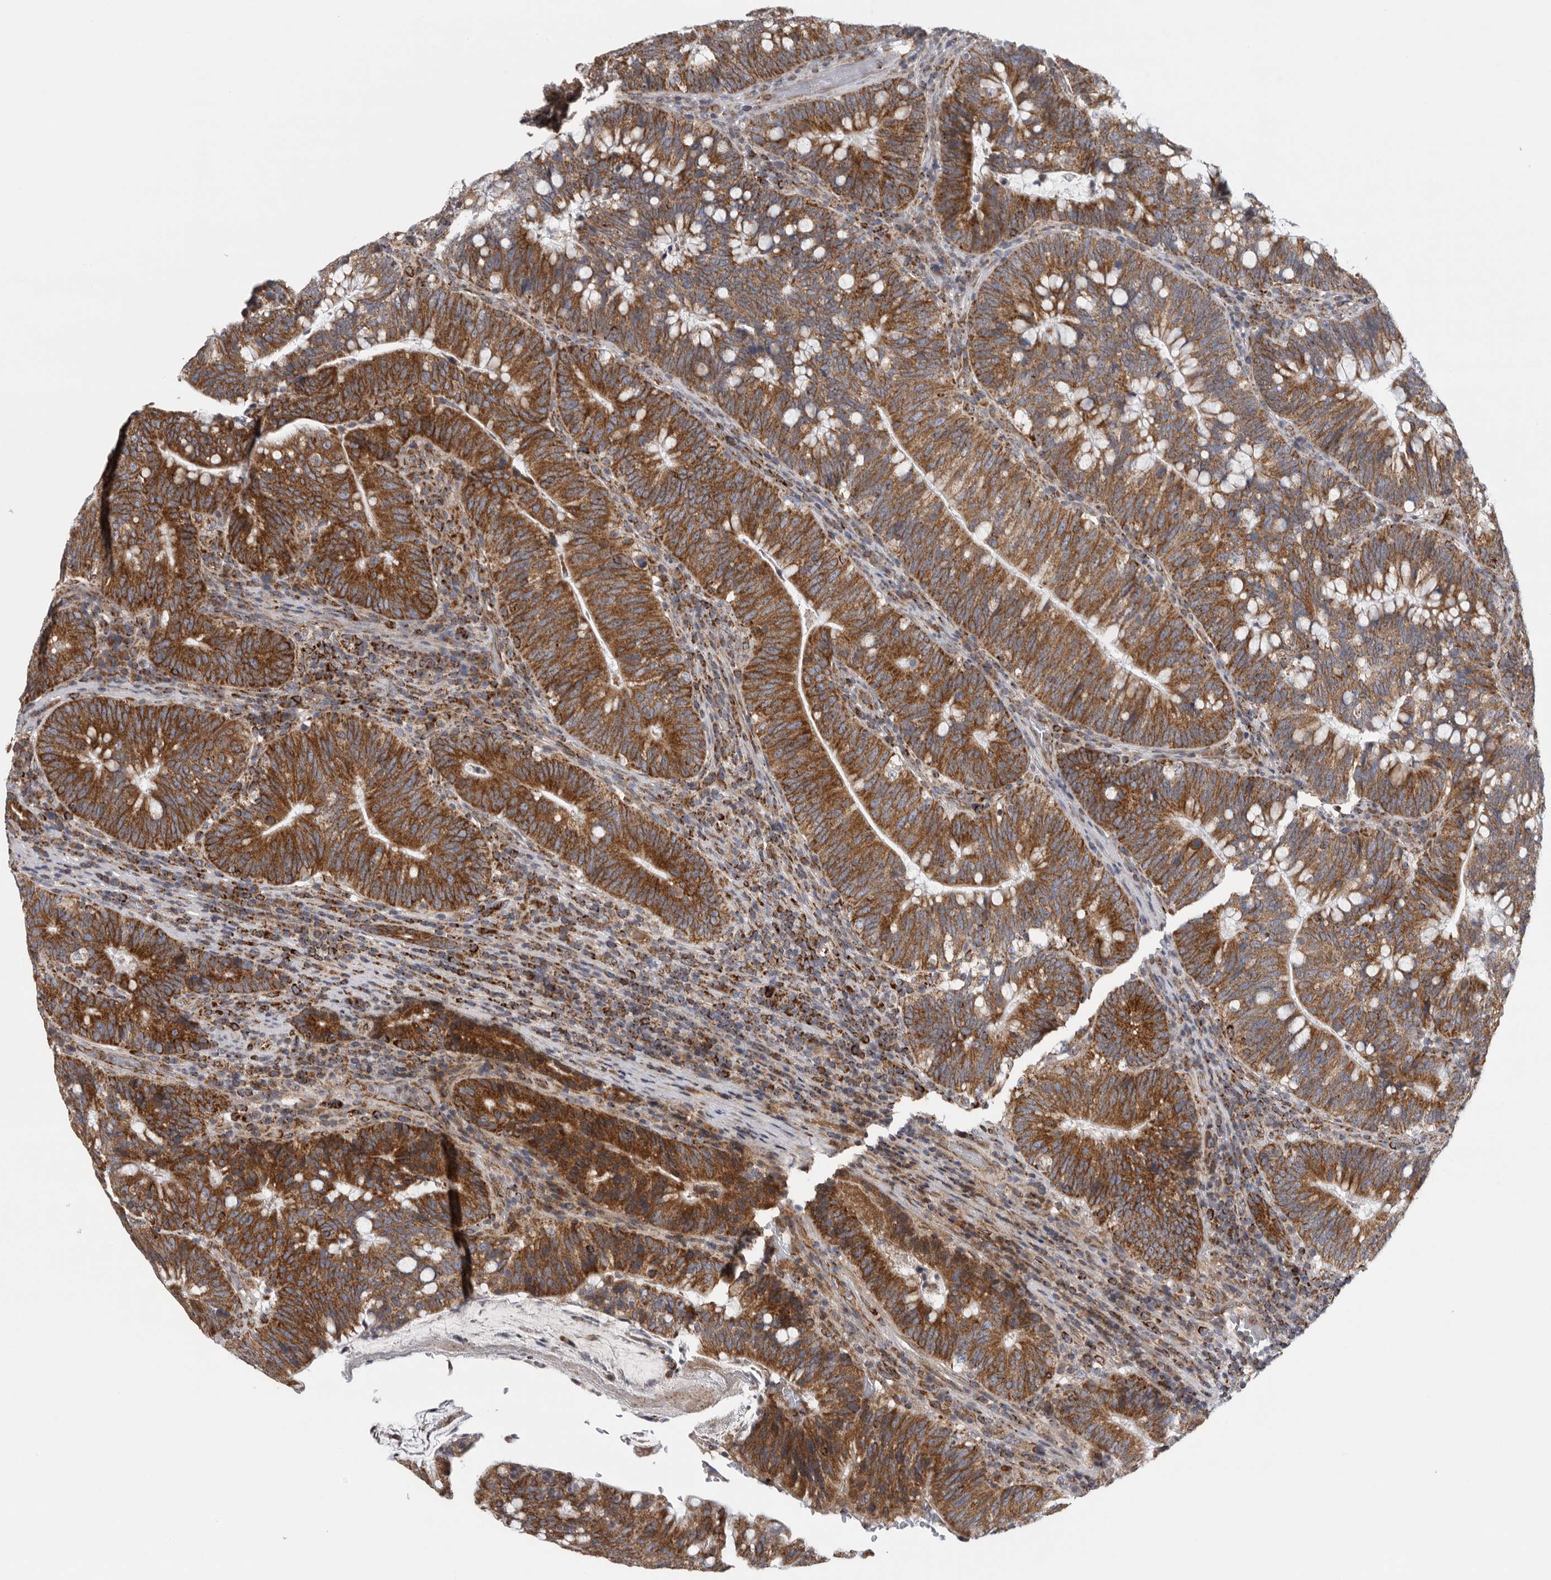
{"staining": {"intensity": "strong", "quantity": ">75%", "location": "cytoplasmic/membranous"}, "tissue": "colorectal cancer", "cell_type": "Tumor cells", "image_type": "cancer", "snomed": [{"axis": "morphology", "description": "Adenocarcinoma, NOS"}, {"axis": "topography", "description": "Colon"}], "caption": "Adenocarcinoma (colorectal) stained for a protein demonstrates strong cytoplasmic/membranous positivity in tumor cells.", "gene": "FKBP8", "patient": {"sex": "female", "age": 66}}